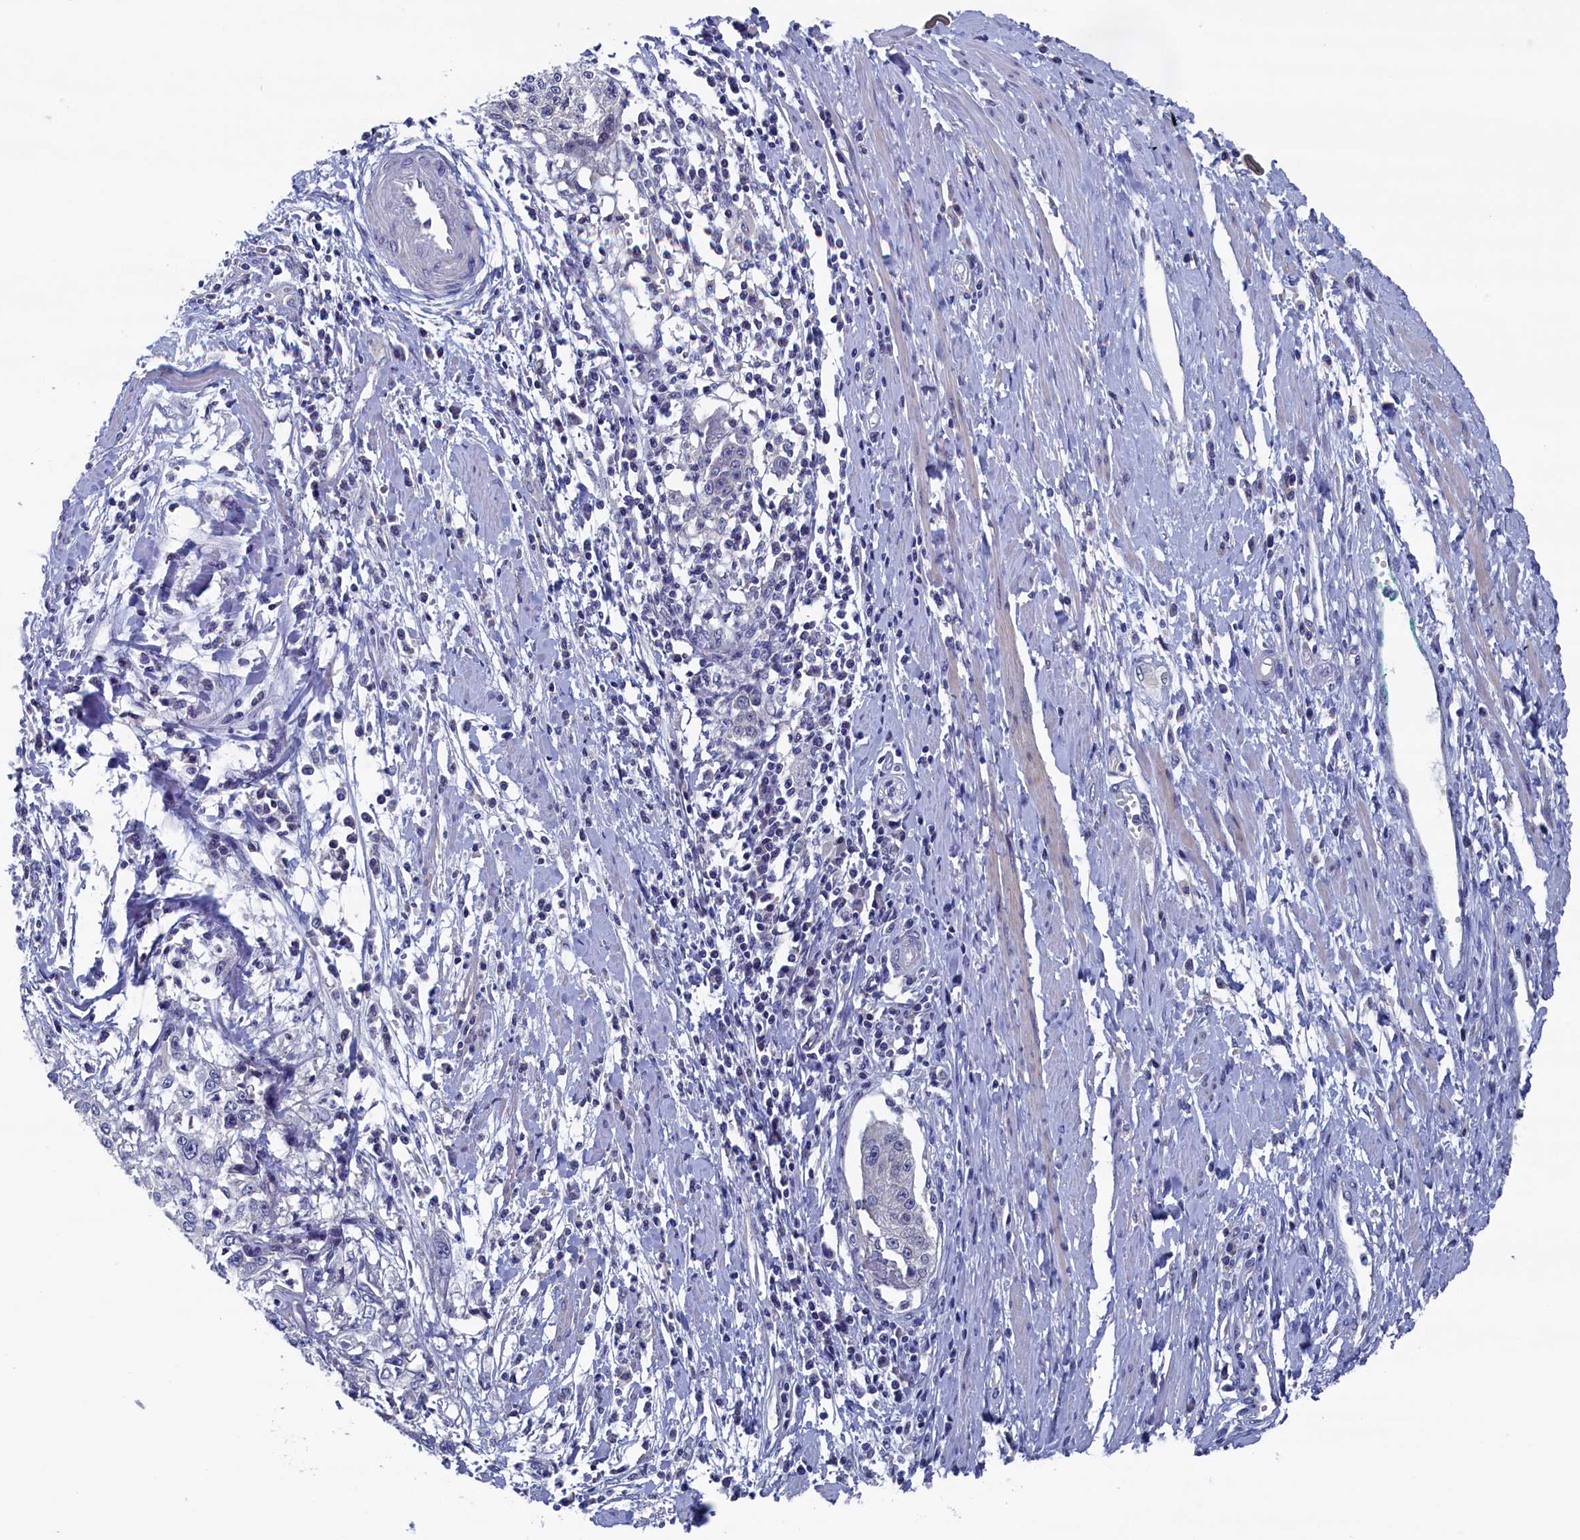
{"staining": {"intensity": "negative", "quantity": "none", "location": "none"}, "tissue": "cervical cancer", "cell_type": "Tumor cells", "image_type": "cancer", "snomed": [{"axis": "morphology", "description": "Squamous cell carcinoma, NOS"}, {"axis": "topography", "description": "Cervix"}], "caption": "A histopathology image of human squamous cell carcinoma (cervical) is negative for staining in tumor cells. (DAB immunohistochemistry (IHC) visualized using brightfield microscopy, high magnification).", "gene": "SPATA13", "patient": {"sex": "female", "age": 57}}